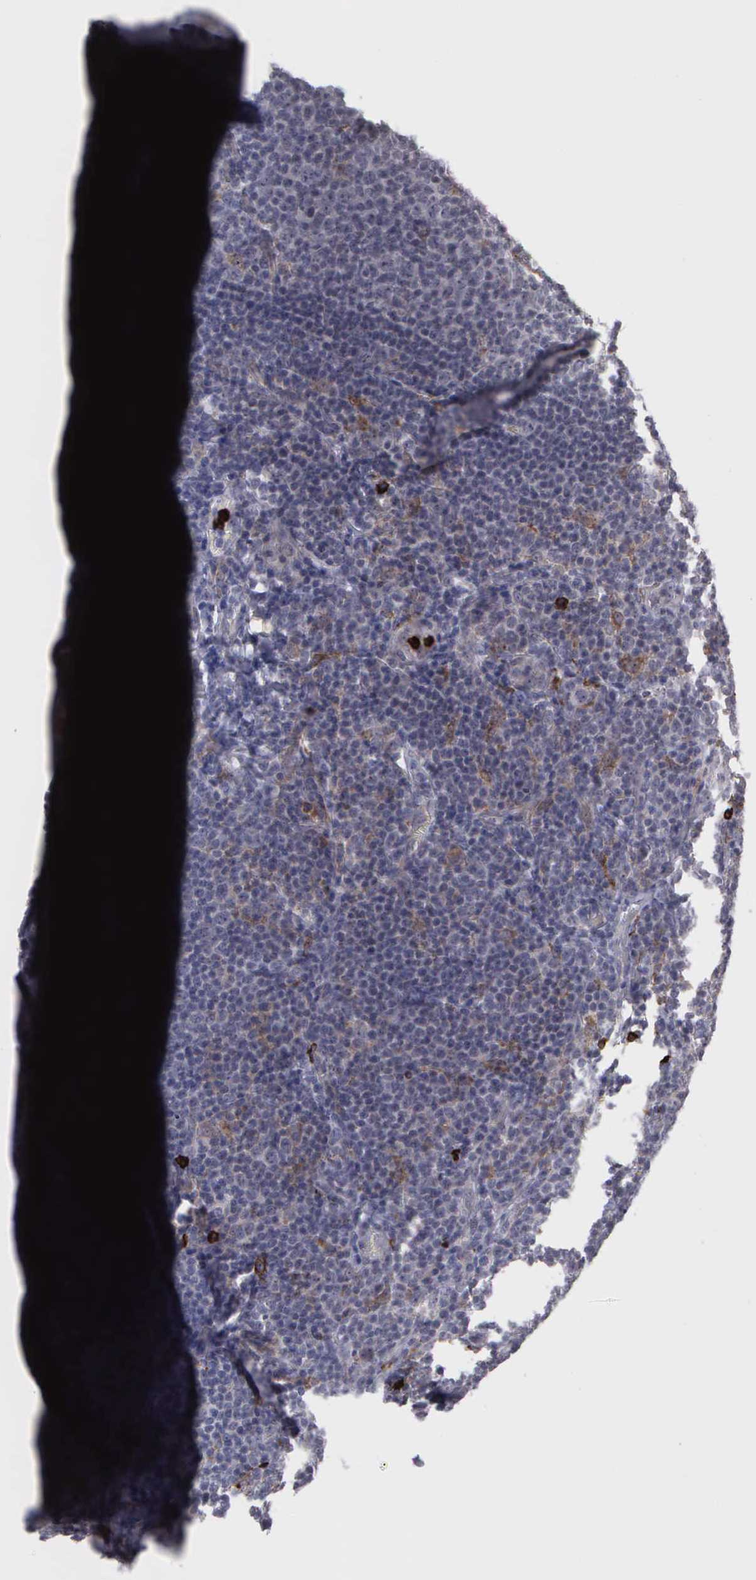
{"staining": {"intensity": "weak", "quantity": "<25%", "location": "cytoplasmic/membranous"}, "tissue": "lymphoma", "cell_type": "Tumor cells", "image_type": "cancer", "snomed": [{"axis": "morphology", "description": "Malignant lymphoma, non-Hodgkin's type, Low grade"}, {"axis": "topography", "description": "Lymph node"}], "caption": "This histopathology image is of low-grade malignant lymphoma, non-Hodgkin's type stained with immunohistochemistry to label a protein in brown with the nuclei are counter-stained blue. There is no positivity in tumor cells.", "gene": "MMP9", "patient": {"sex": "male", "age": 74}}